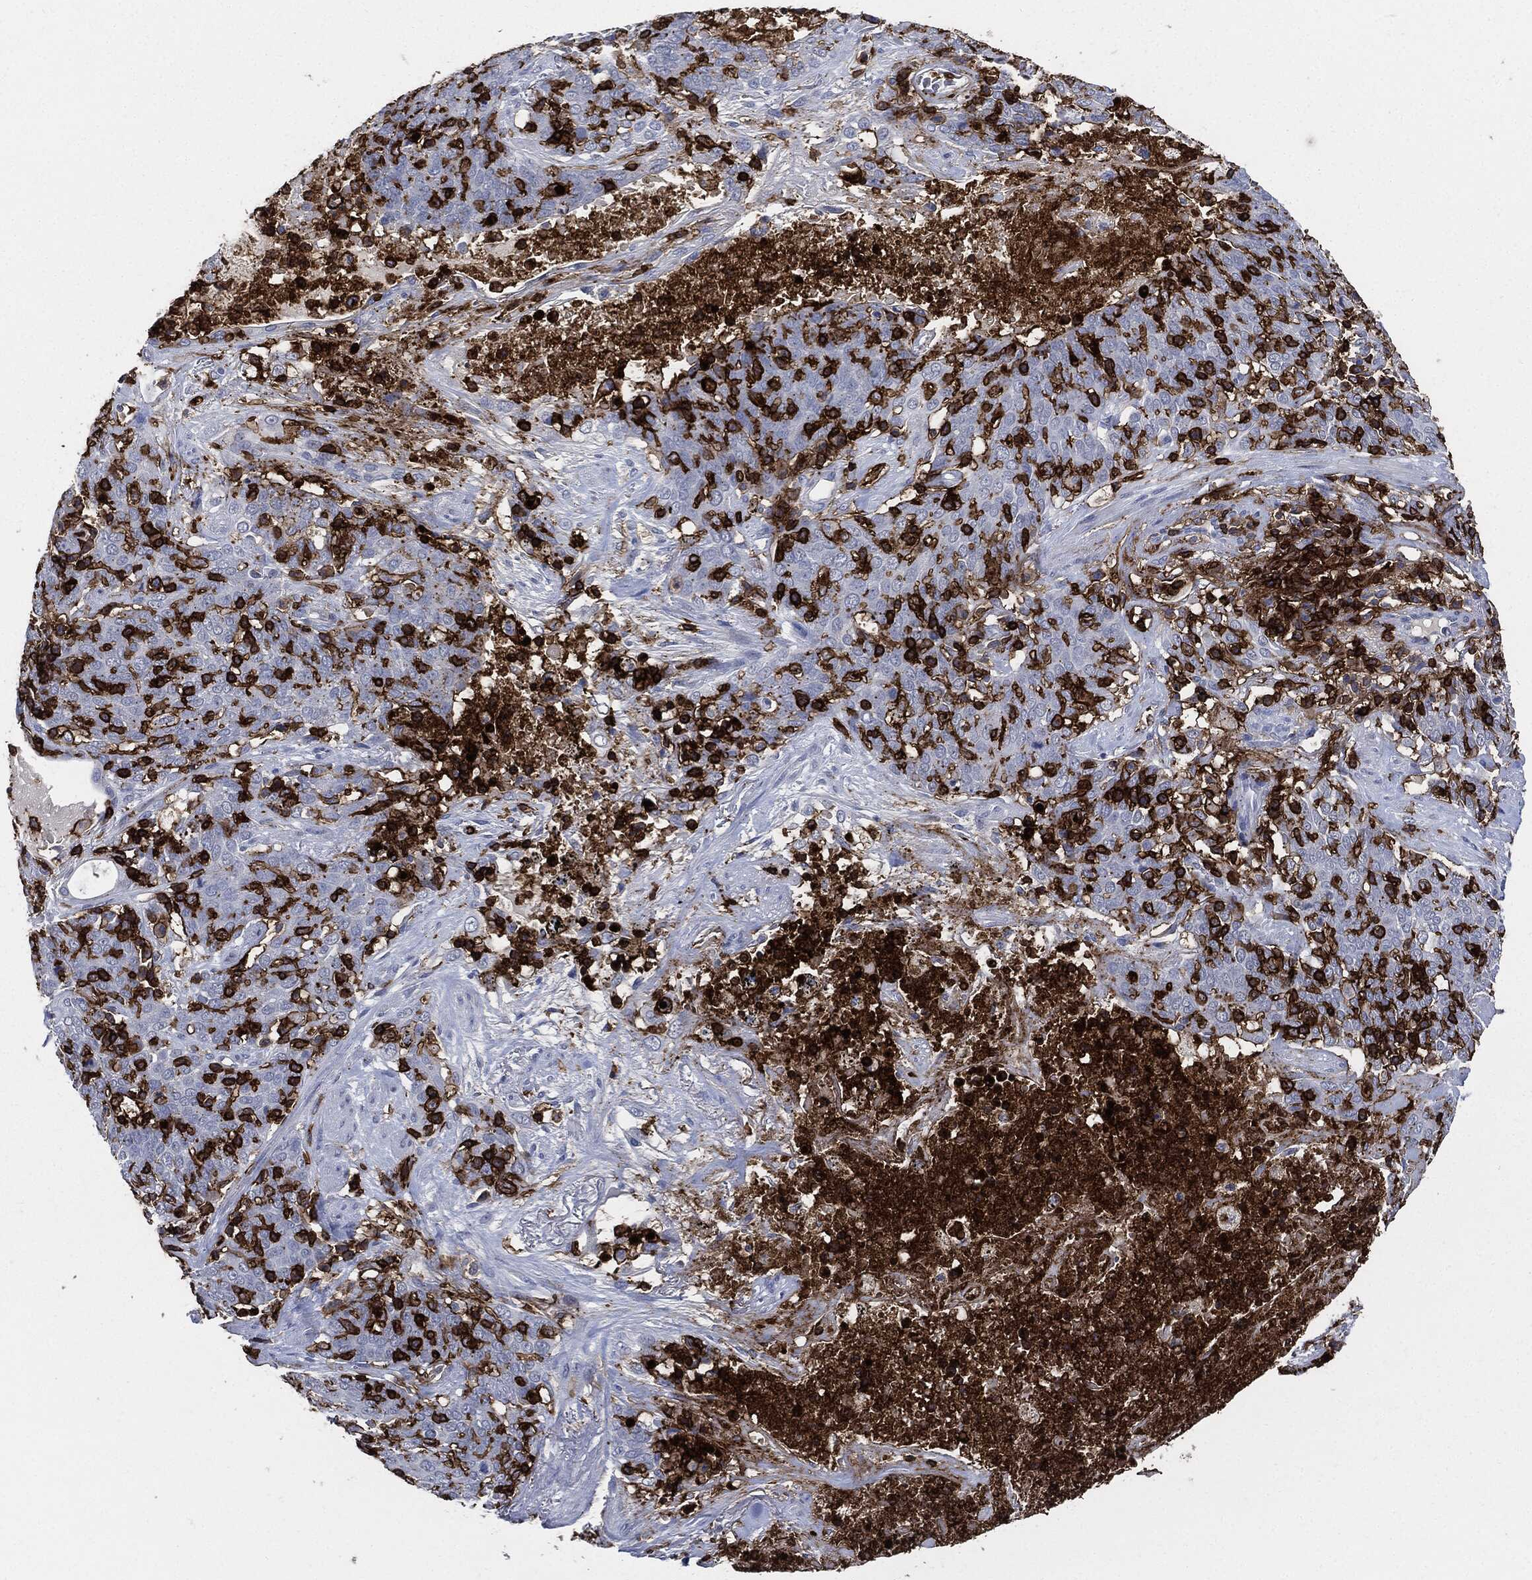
{"staining": {"intensity": "negative", "quantity": "none", "location": "none"}, "tissue": "lung cancer", "cell_type": "Tumor cells", "image_type": "cancer", "snomed": [{"axis": "morphology", "description": "Squamous cell carcinoma, NOS"}, {"axis": "topography", "description": "Lung"}], "caption": "Tumor cells are negative for brown protein staining in squamous cell carcinoma (lung).", "gene": "PTPRC", "patient": {"sex": "male", "age": 82}}